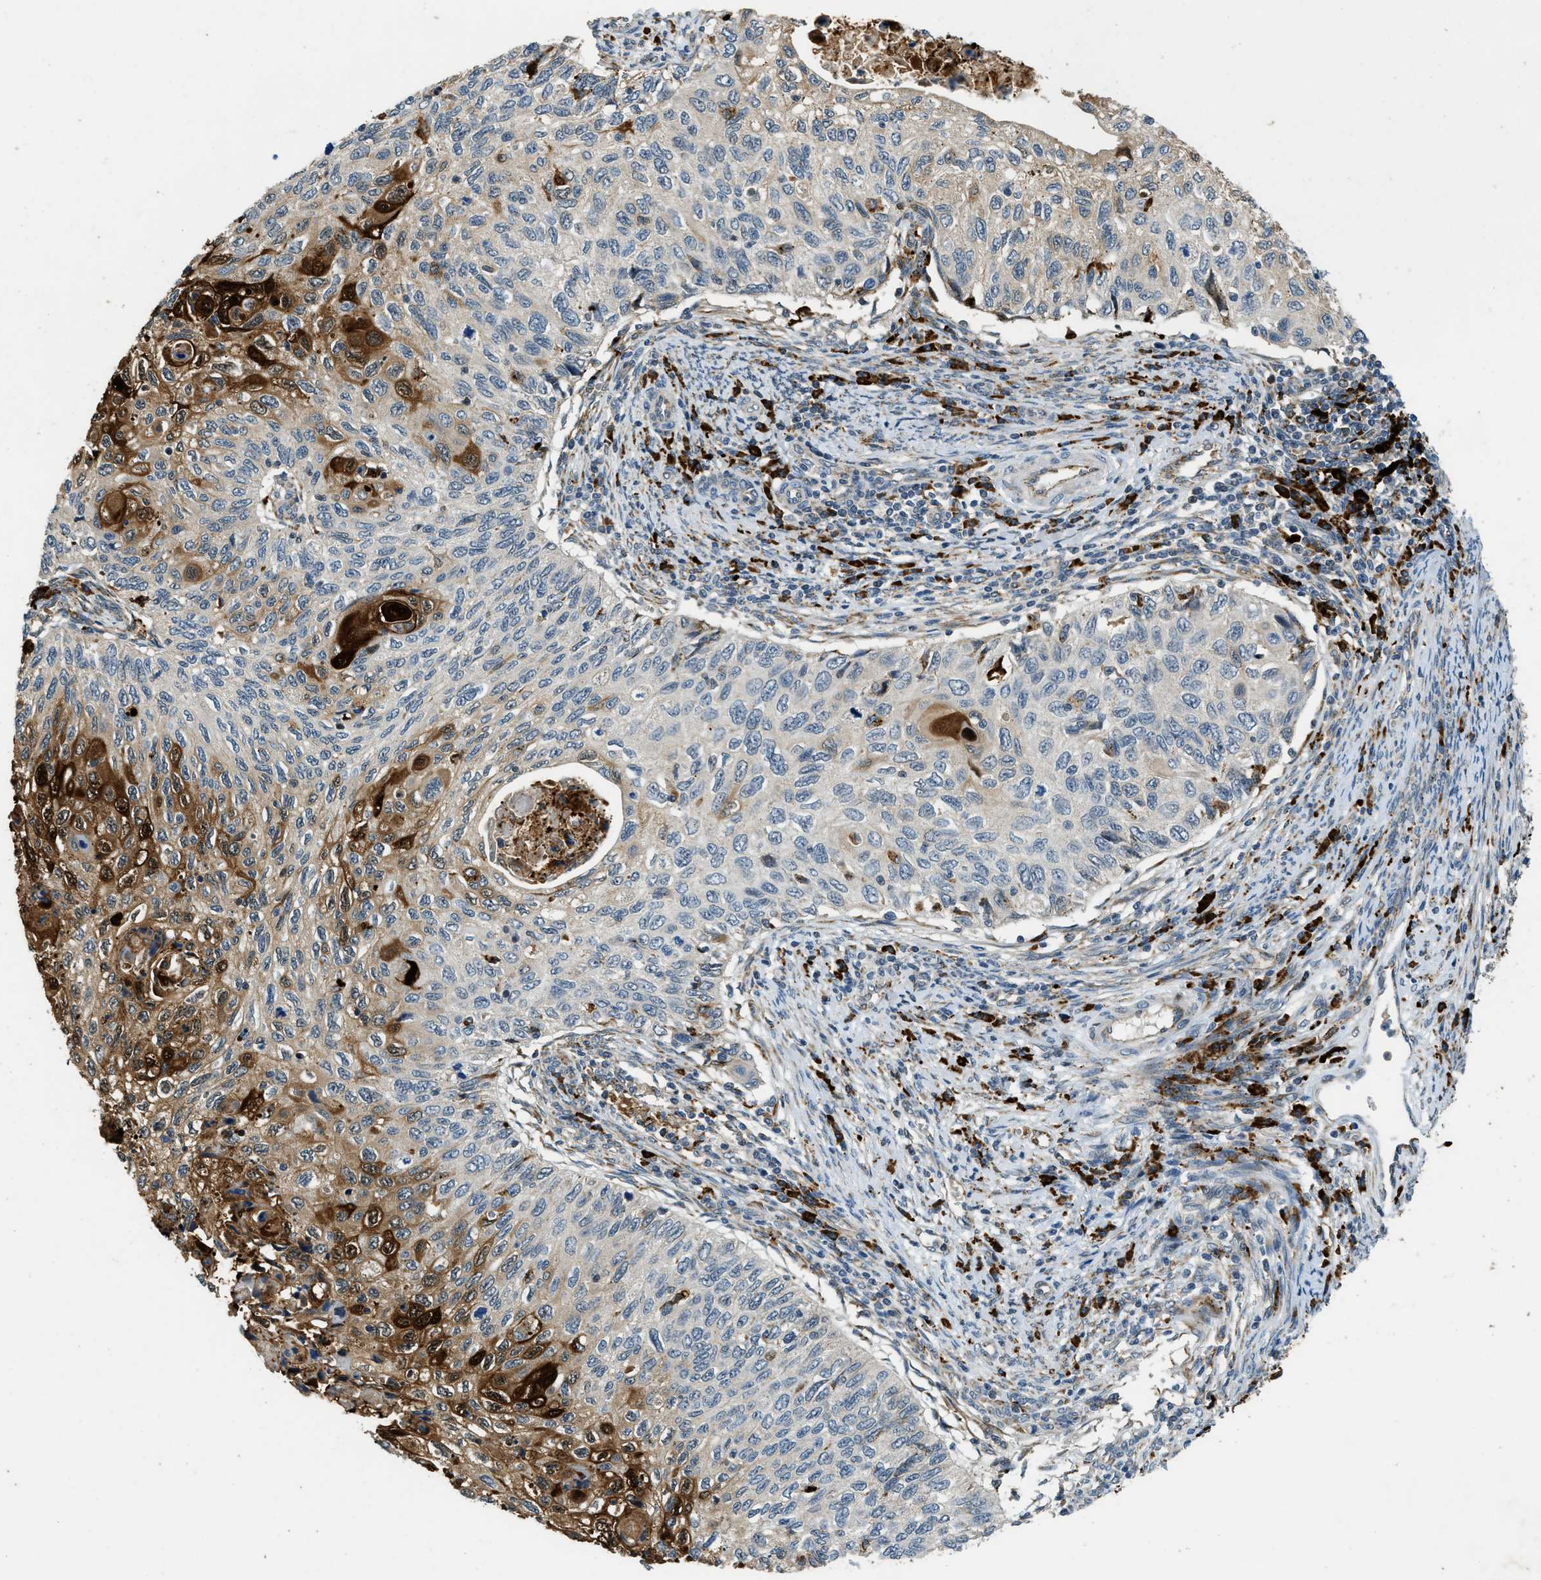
{"staining": {"intensity": "strong", "quantity": "<25%", "location": "cytoplasmic/membranous"}, "tissue": "cervical cancer", "cell_type": "Tumor cells", "image_type": "cancer", "snomed": [{"axis": "morphology", "description": "Squamous cell carcinoma, NOS"}, {"axis": "topography", "description": "Cervix"}], "caption": "The histopathology image reveals staining of cervical cancer, revealing strong cytoplasmic/membranous protein expression (brown color) within tumor cells.", "gene": "HERC2", "patient": {"sex": "female", "age": 70}}